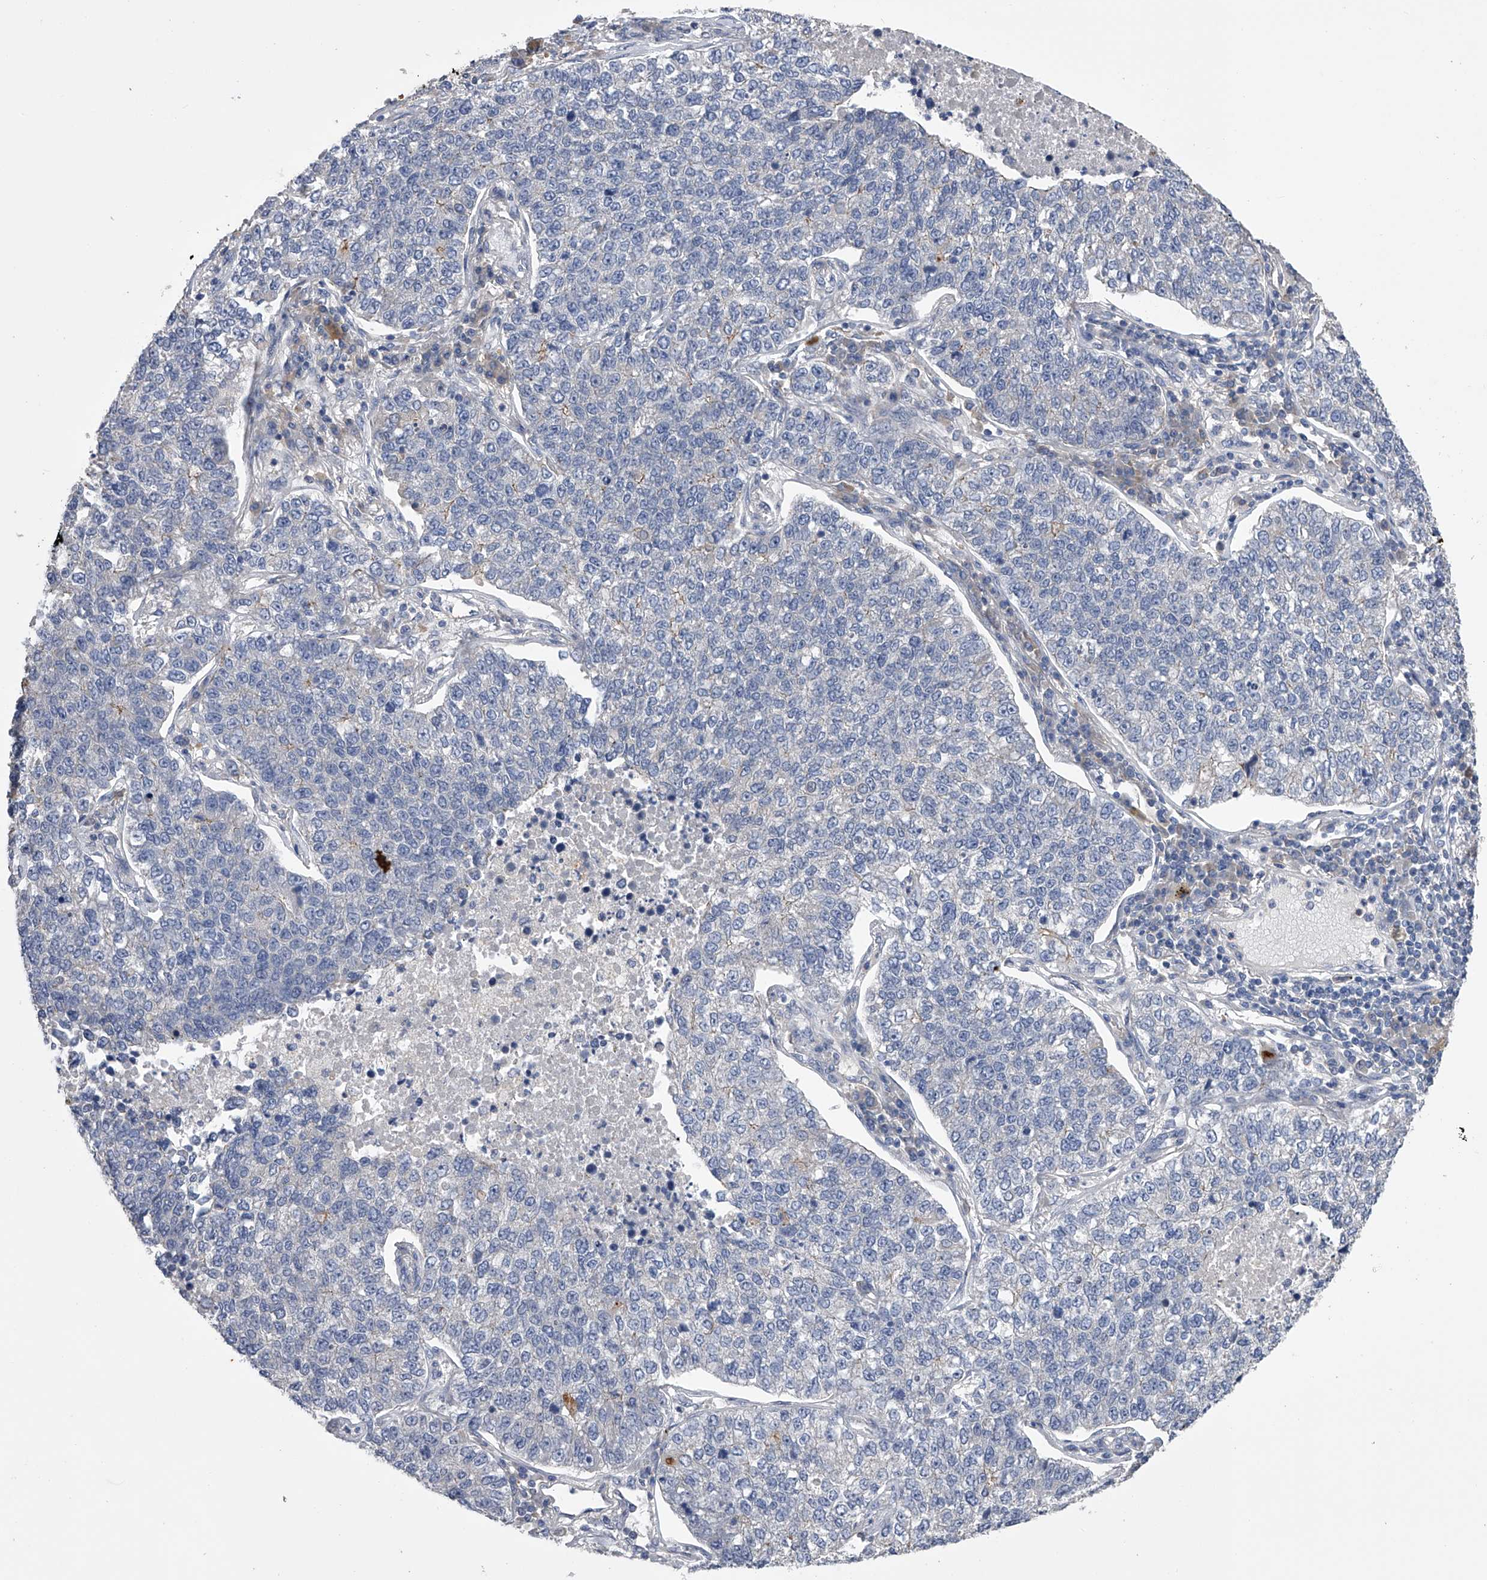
{"staining": {"intensity": "negative", "quantity": "none", "location": "none"}, "tissue": "lung cancer", "cell_type": "Tumor cells", "image_type": "cancer", "snomed": [{"axis": "morphology", "description": "Adenocarcinoma, NOS"}, {"axis": "topography", "description": "Lung"}], "caption": "Lung adenocarcinoma stained for a protein using immunohistochemistry reveals no positivity tumor cells.", "gene": "ZNF343", "patient": {"sex": "male", "age": 49}}